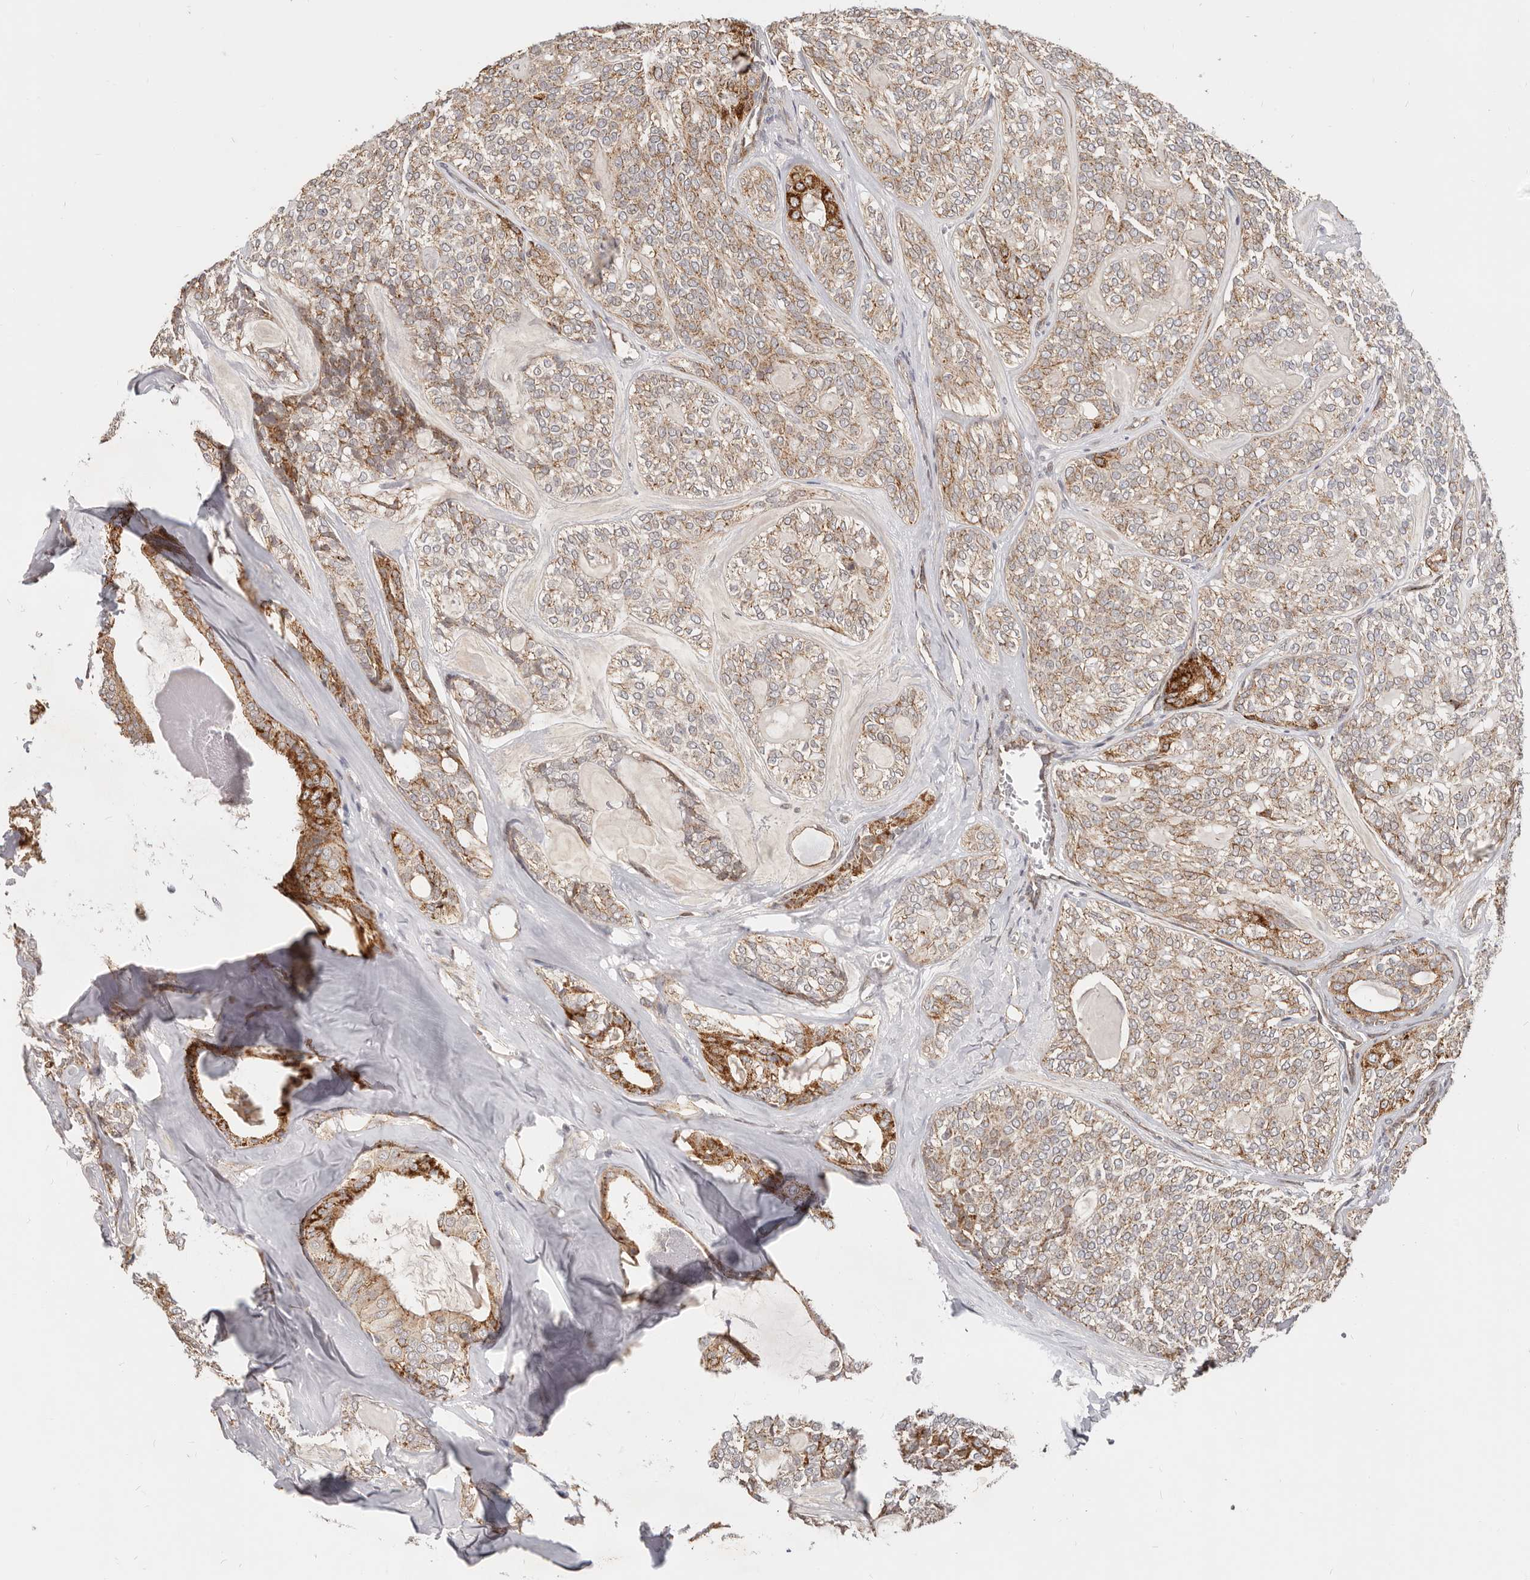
{"staining": {"intensity": "moderate", "quantity": "25%-75%", "location": "cytoplasmic/membranous"}, "tissue": "head and neck cancer", "cell_type": "Tumor cells", "image_type": "cancer", "snomed": [{"axis": "morphology", "description": "Adenocarcinoma, NOS"}, {"axis": "topography", "description": "Head-Neck"}], "caption": "Moderate cytoplasmic/membranous expression for a protein is appreciated in about 25%-75% of tumor cells of head and neck cancer (adenocarcinoma) using immunohistochemistry.", "gene": "USP49", "patient": {"sex": "male", "age": 66}}